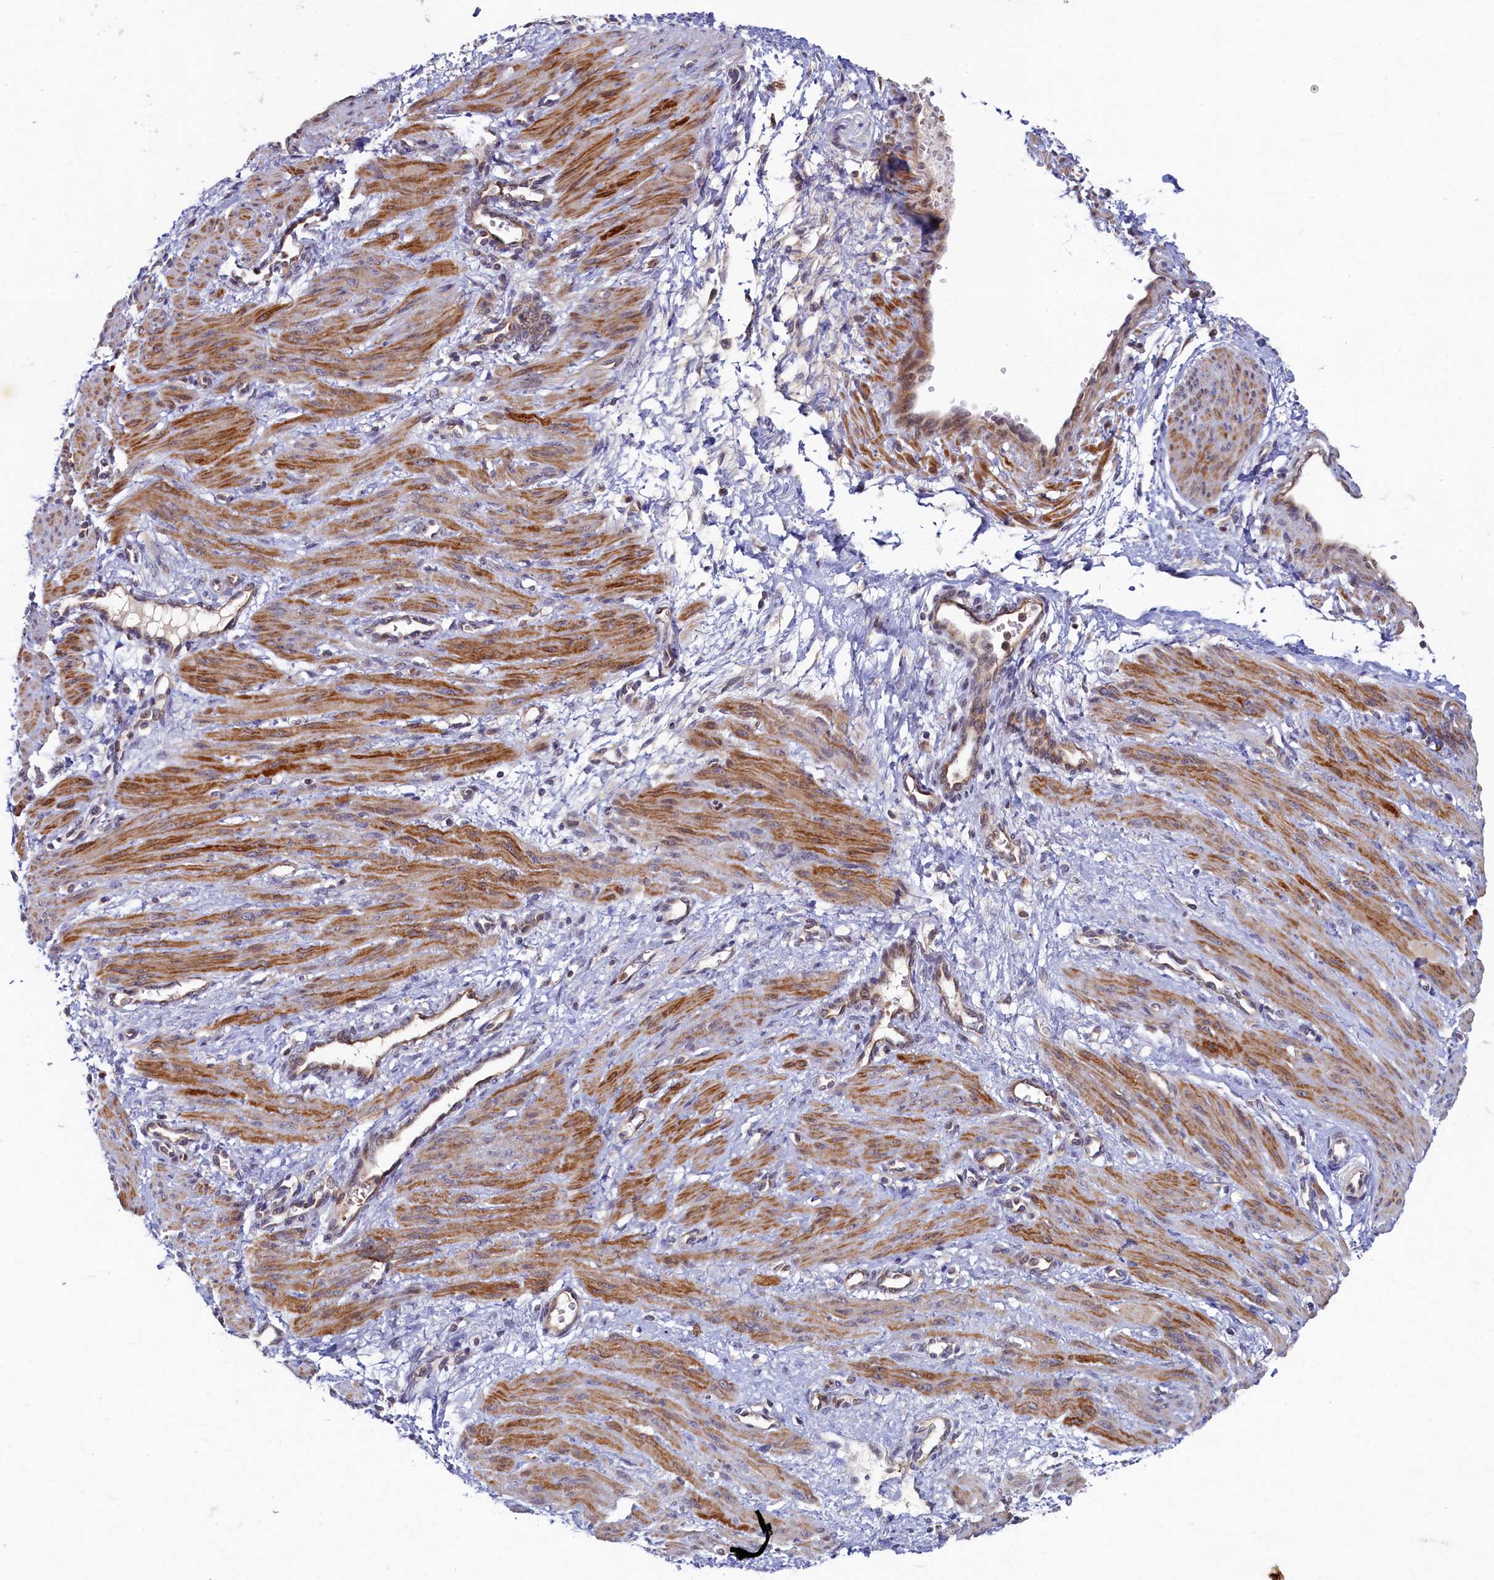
{"staining": {"intensity": "strong", "quantity": ">75%", "location": "cytoplasmic/membranous"}, "tissue": "smooth muscle", "cell_type": "Smooth muscle cells", "image_type": "normal", "snomed": [{"axis": "morphology", "description": "Normal tissue, NOS"}, {"axis": "topography", "description": "Endometrium"}], "caption": "A brown stain highlights strong cytoplasmic/membranous staining of a protein in smooth muscle cells of benign smooth muscle.", "gene": "CEP20", "patient": {"sex": "female", "age": 33}}